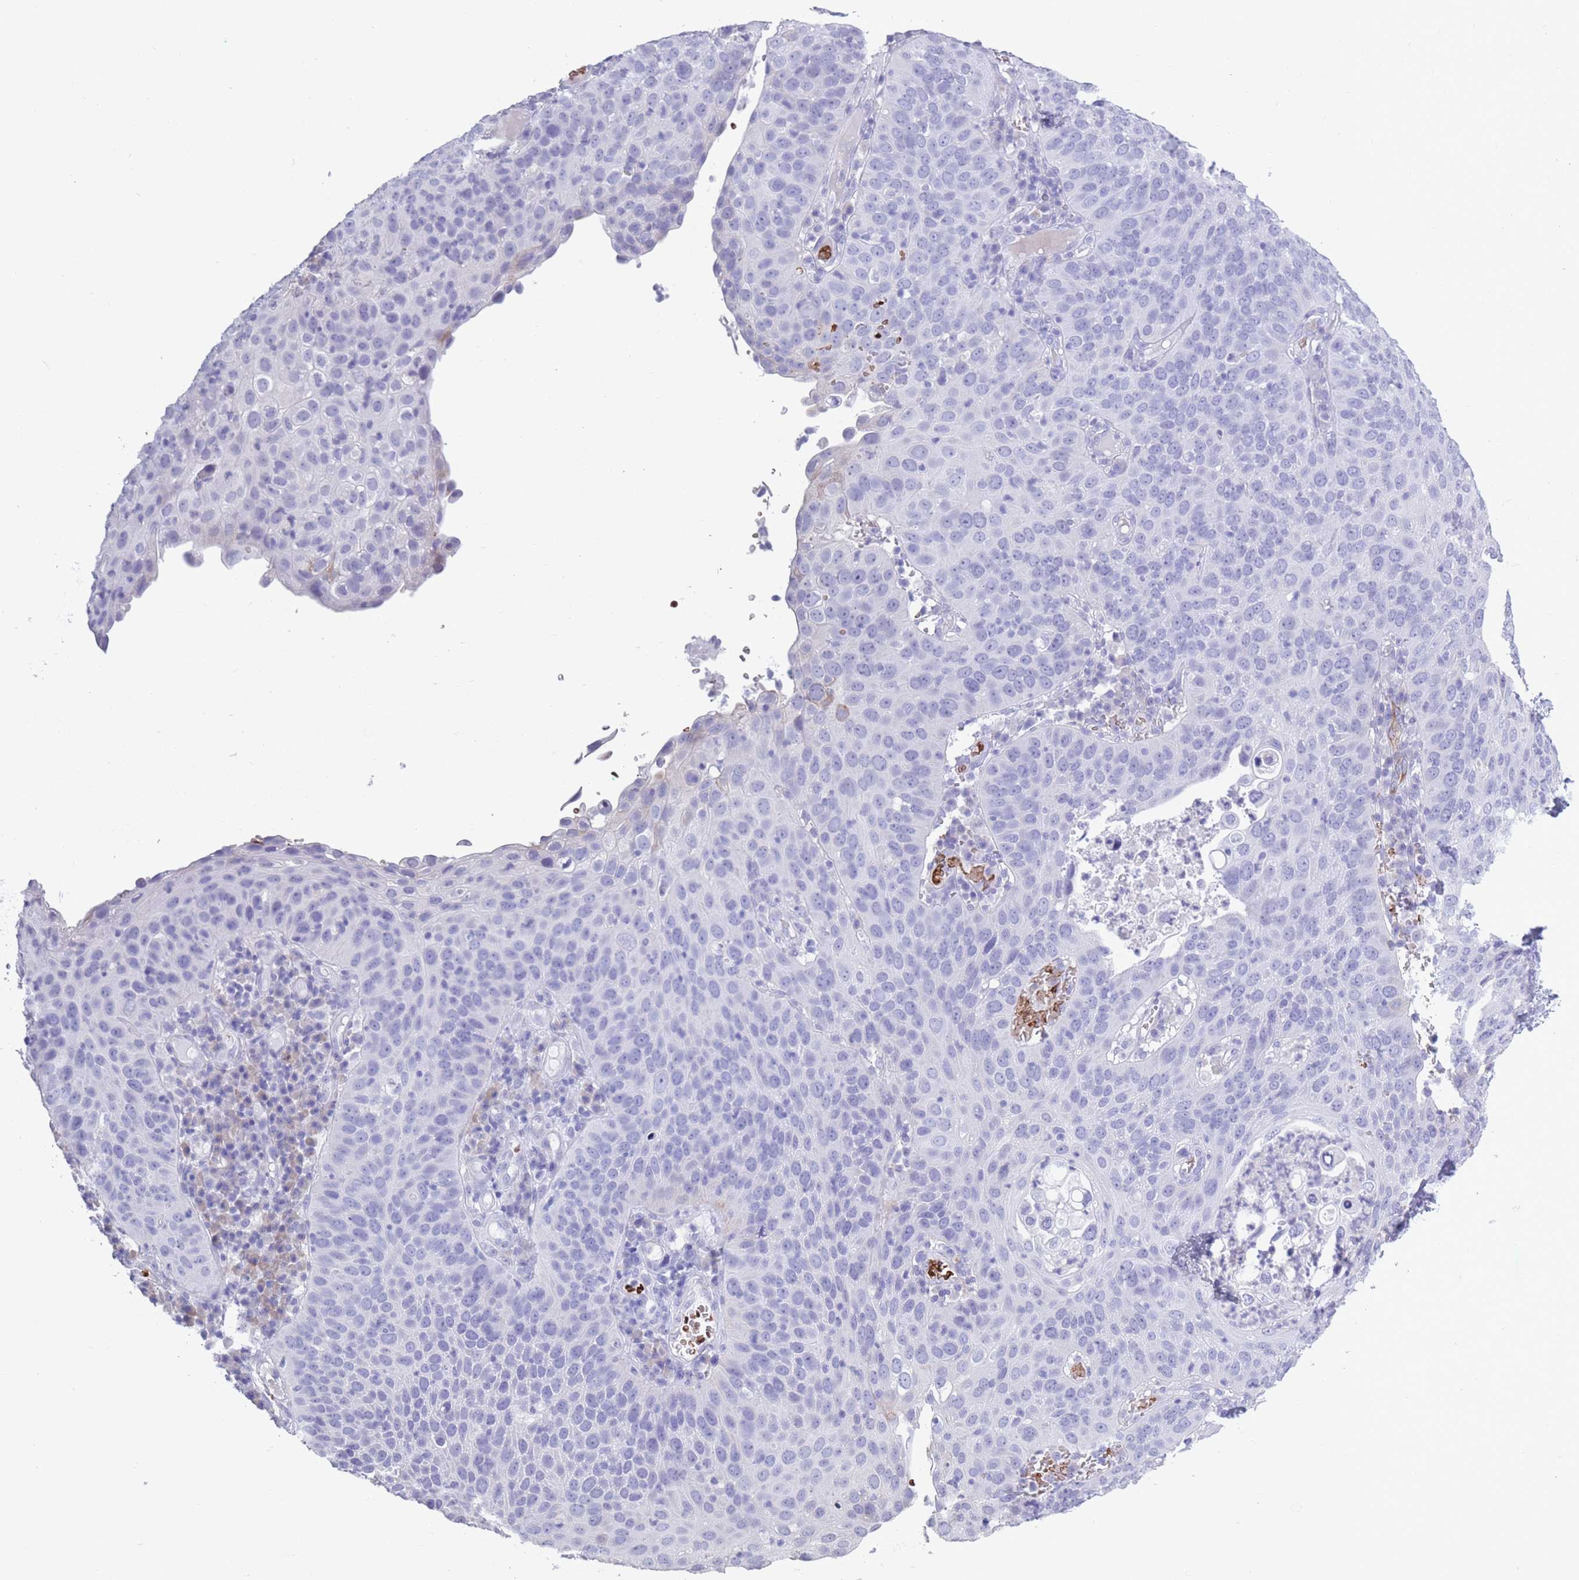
{"staining": {"intensity": "negative", "quantity": "none", "location": "none"}, "tissue": "cervical cancer", "cell_type": "Tumor cells", "image_type": "cancer", "snomed": [{"axis": "morphology", "description": "Squamous cell carcinoma, NOS"}, {"axis": "topography", "description": "Cervix"}], "caption": "Immunohistochemistry of human cervical cancer exhibits no positivity in tumor cells.", "gene": "OR7C1", "patient": {"sex": "female", "age": 36}}